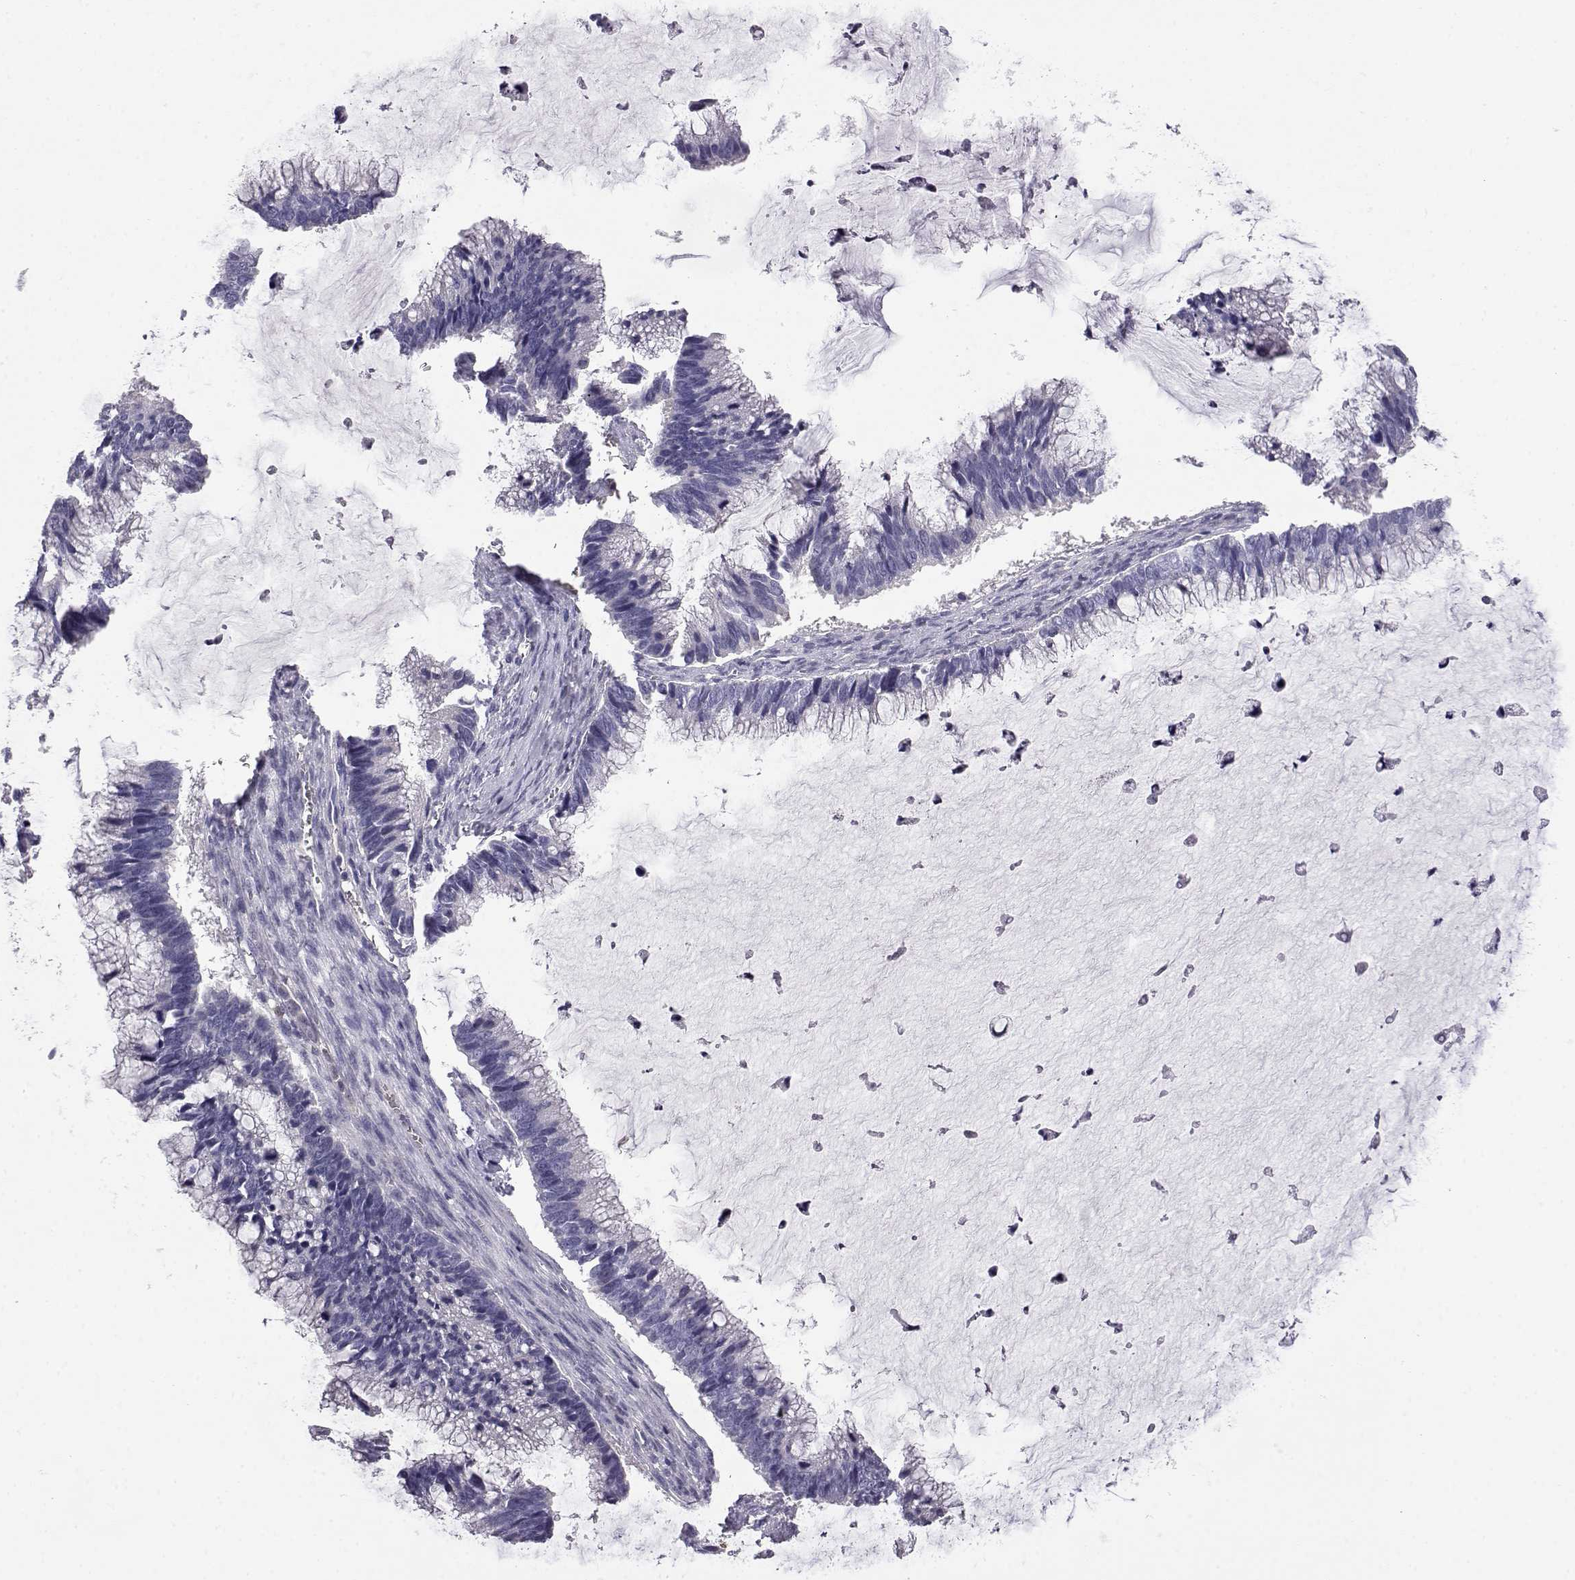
{"staining": {"intensity": "negative", "quantity": "none", "location": "none"}, "tissue": "ovarian cancer", "cell_type": "Tumor cells", "image_type": "cancer", "snomed": [{"axis": "morphology", "description": "Cystadenocarcinoma, mucinous, NOS"}, {"axis": "topography", "description": "Ovary"}], "caption": "Immunohistochemistry histopathology image of neoplastic tissue: human mucinous cystadenocarcinoma (ovarian) stained with DAB exhibits no significant protein positivity in tumor cells. Brightfield microscopy of IHC stained with DAB (brown) and hematoxylin (blue), captured at high magnification.", "gene": "AKR1B1", "patient": {"sex": "female", "age": 38}}